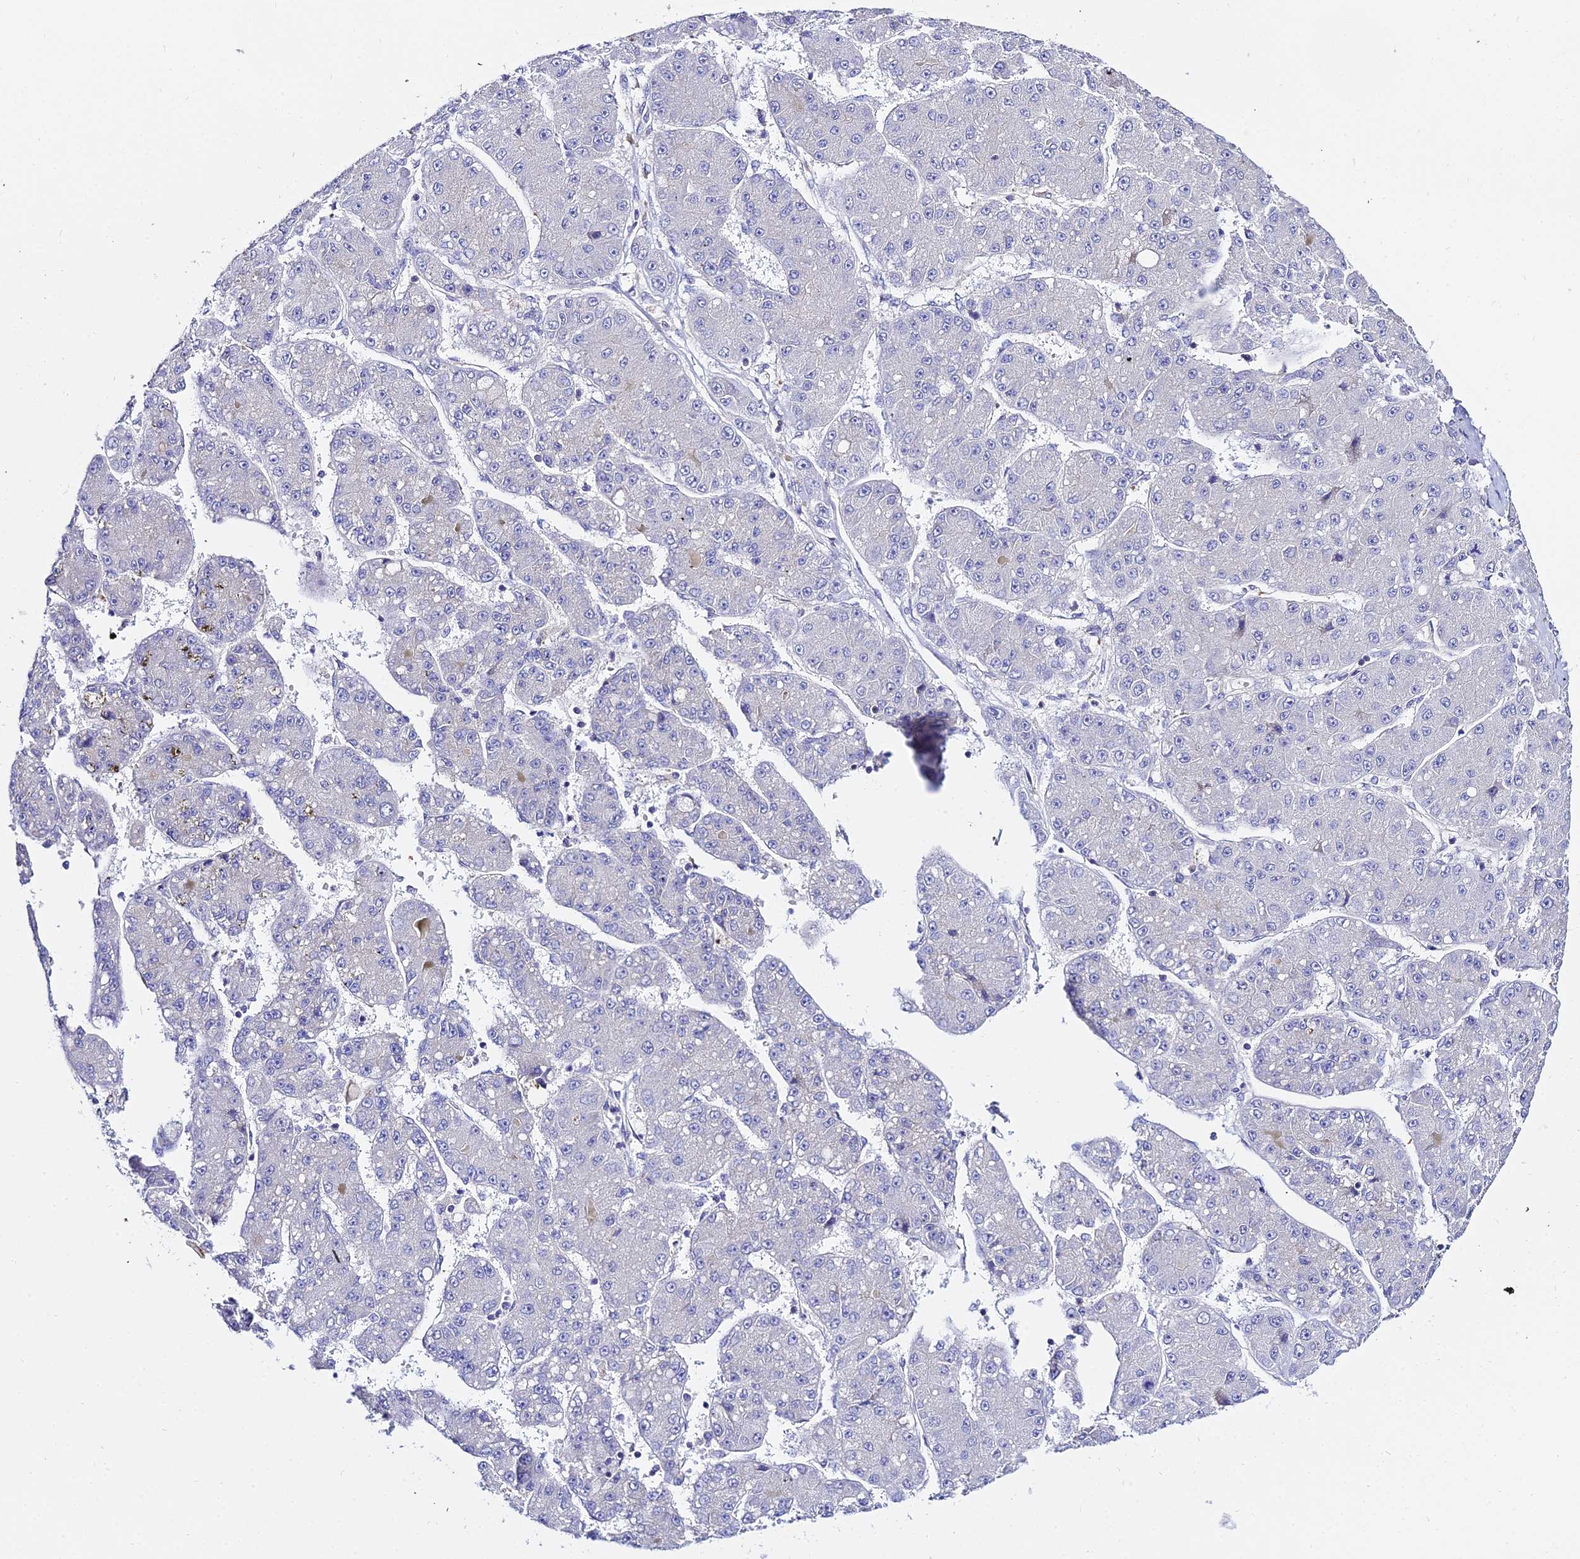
{"staining": {"intensity": "negative", "quantity": "none", "location": "none"}, "tissue": "liver cancer", "cell_type": "Tumor cells", "image_type": "cancer", "snomed": [{"axis": "morphology", "description": "Carcinoma, Hepatocellular, NOS"}, {"axis": "topography", "description": "Liver"}], "caption": "DAB immunohistochemical staining of human liver cancer displays no significant expression in tumor cells. The staining was performed using DAB to visualize the protein expression in brown, while the nuclei were stained in blue with hematoxylin (Magnification: 20x).", "gene": "ZNF628", "patient": {"sex": "male", "age": 67}}